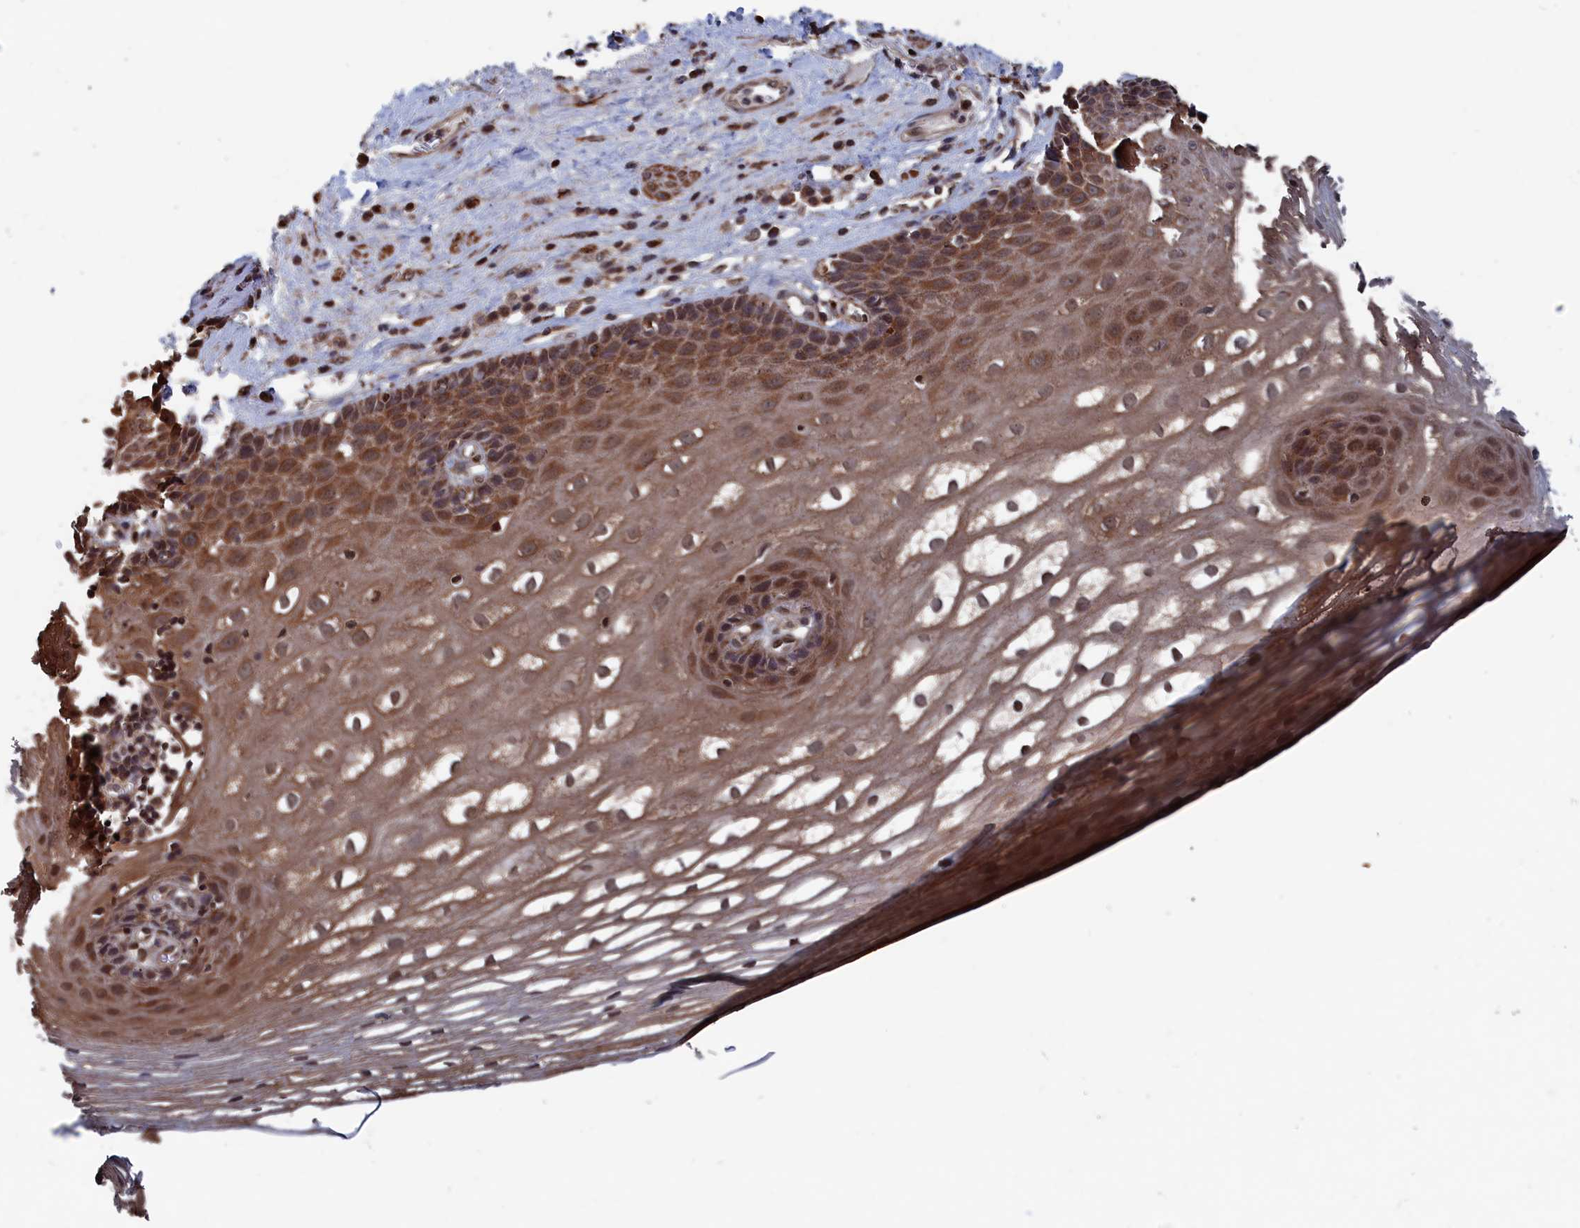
{"staining": {"intensity": "moderate", "quantity": ">75%", "location": "cytoplasmic/membranous"}, "tissue": "esophagus", "cell_type": "Squamous epithelial cells", "image_type": "normal", "snomed": [{"axis": "morphology", "description": "Normal tissue, NOS"}, {"axis": "topography", "description": "Esophagus"}], "caption": "This is an image of IHC staining of unremarkable esophagus, which shows moderate expression in the cytoplasmic/membranous of squamous epithelial cells.", "gene": "PDE12", "patient": {"sex": "male", "age": 62}}